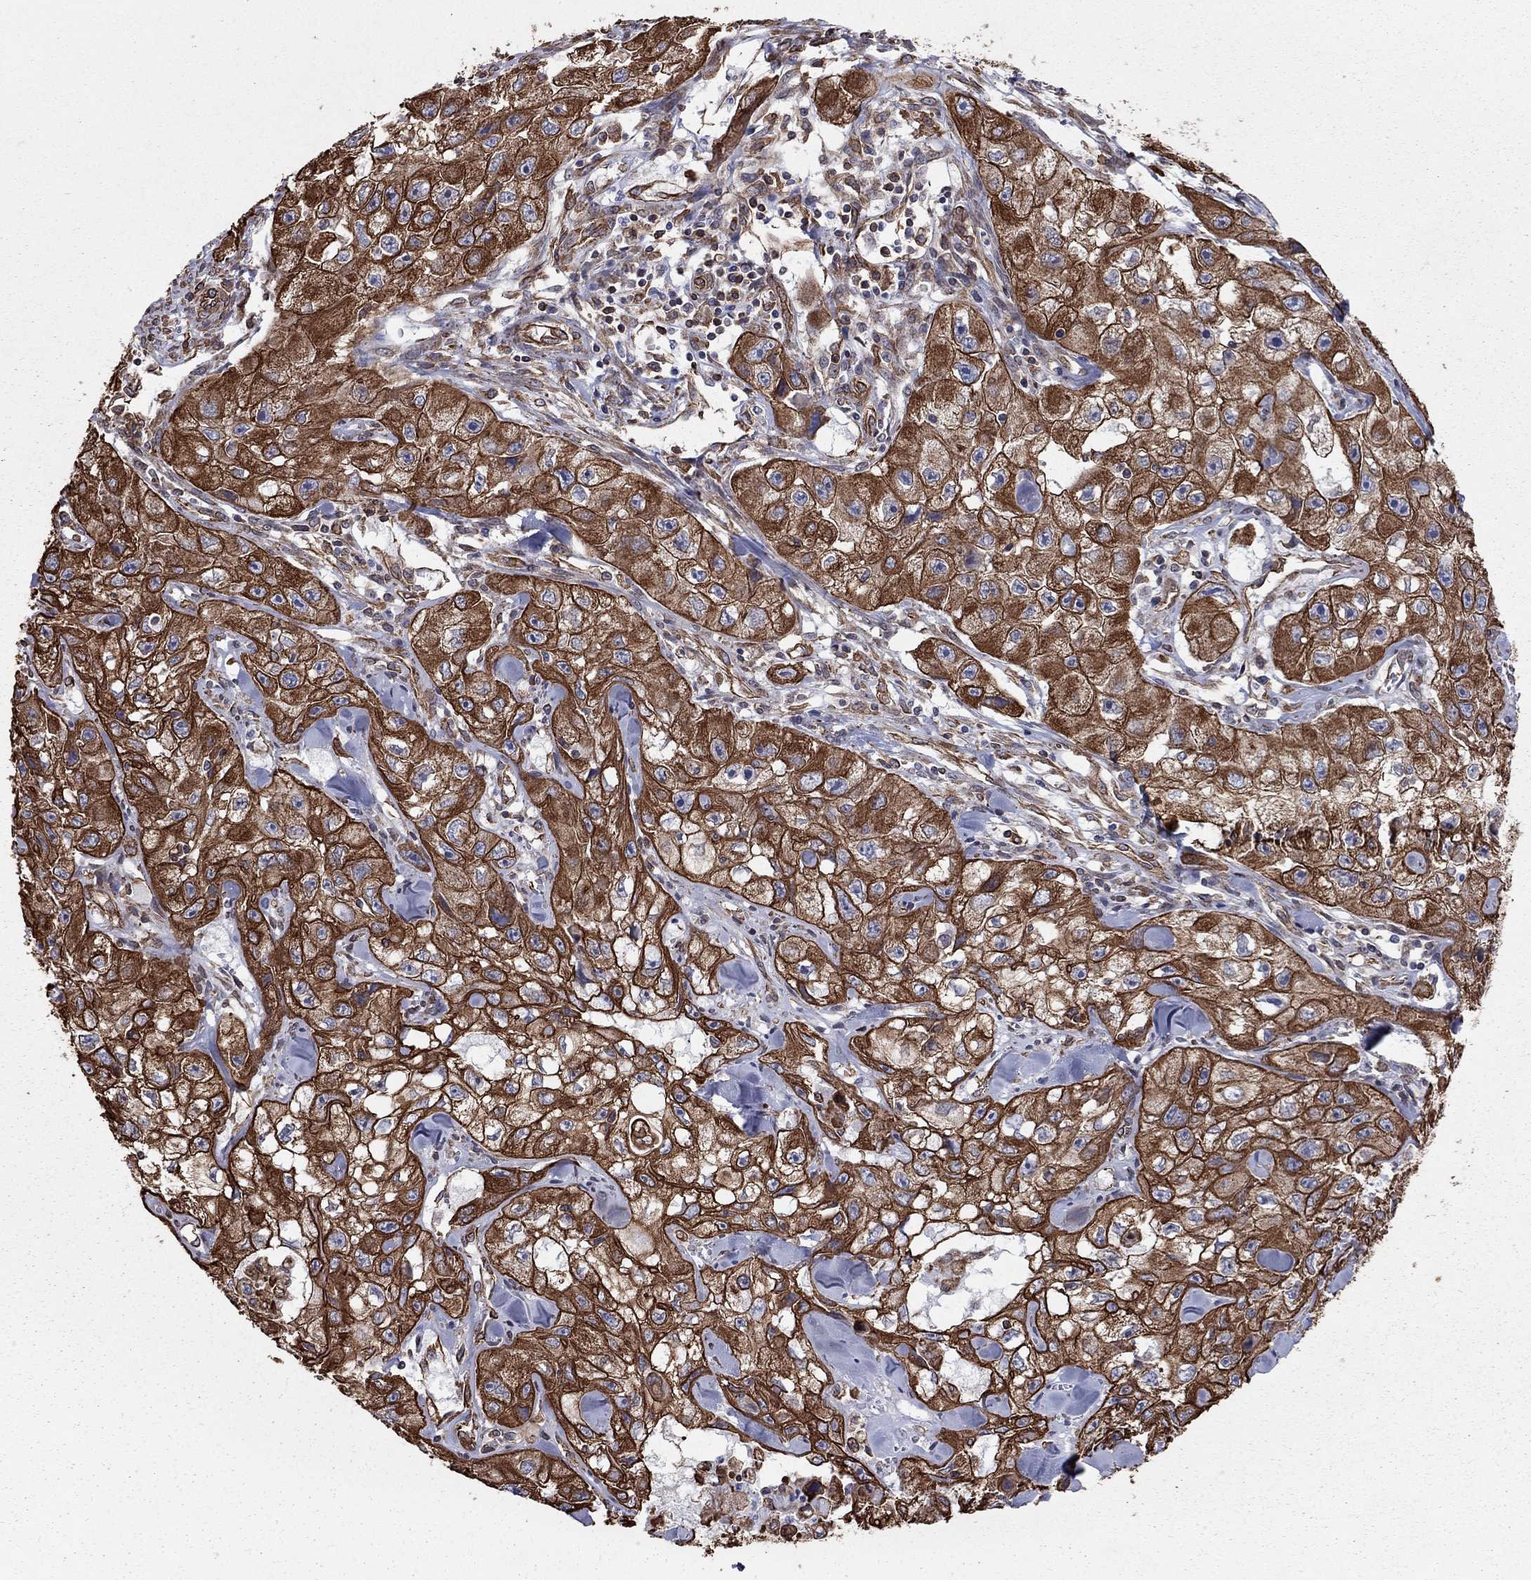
{"staining": {"intensity": "strong", "quantity": ">75%", "location": "cytoplasmic/membranous"}, "tissue": "skin cancer", "cell_type": "Tumor cells", "image_type": "cancer", "snomed": [{"axis": "morphology", "description": "Squamous cell carcinoma, NOS"}, {"axis": "topography", "description": "Skin"}, {"axis": "topography", "description": "Subcutis"}], "caption": "Immunohistochemistry photomicrograph of neoplastic tissue: human squamous cell carcinoma (skin) stained using immunohistochemistry (IHC) demonstrates high levels of strong protein expression localized specifically in the cytoplasmic/membranous of tumor cells, appearing as a cytoplasmic/membranous brown color.", "gene": "BICDL2", "patient": {"sex": "male", "age": 73}}